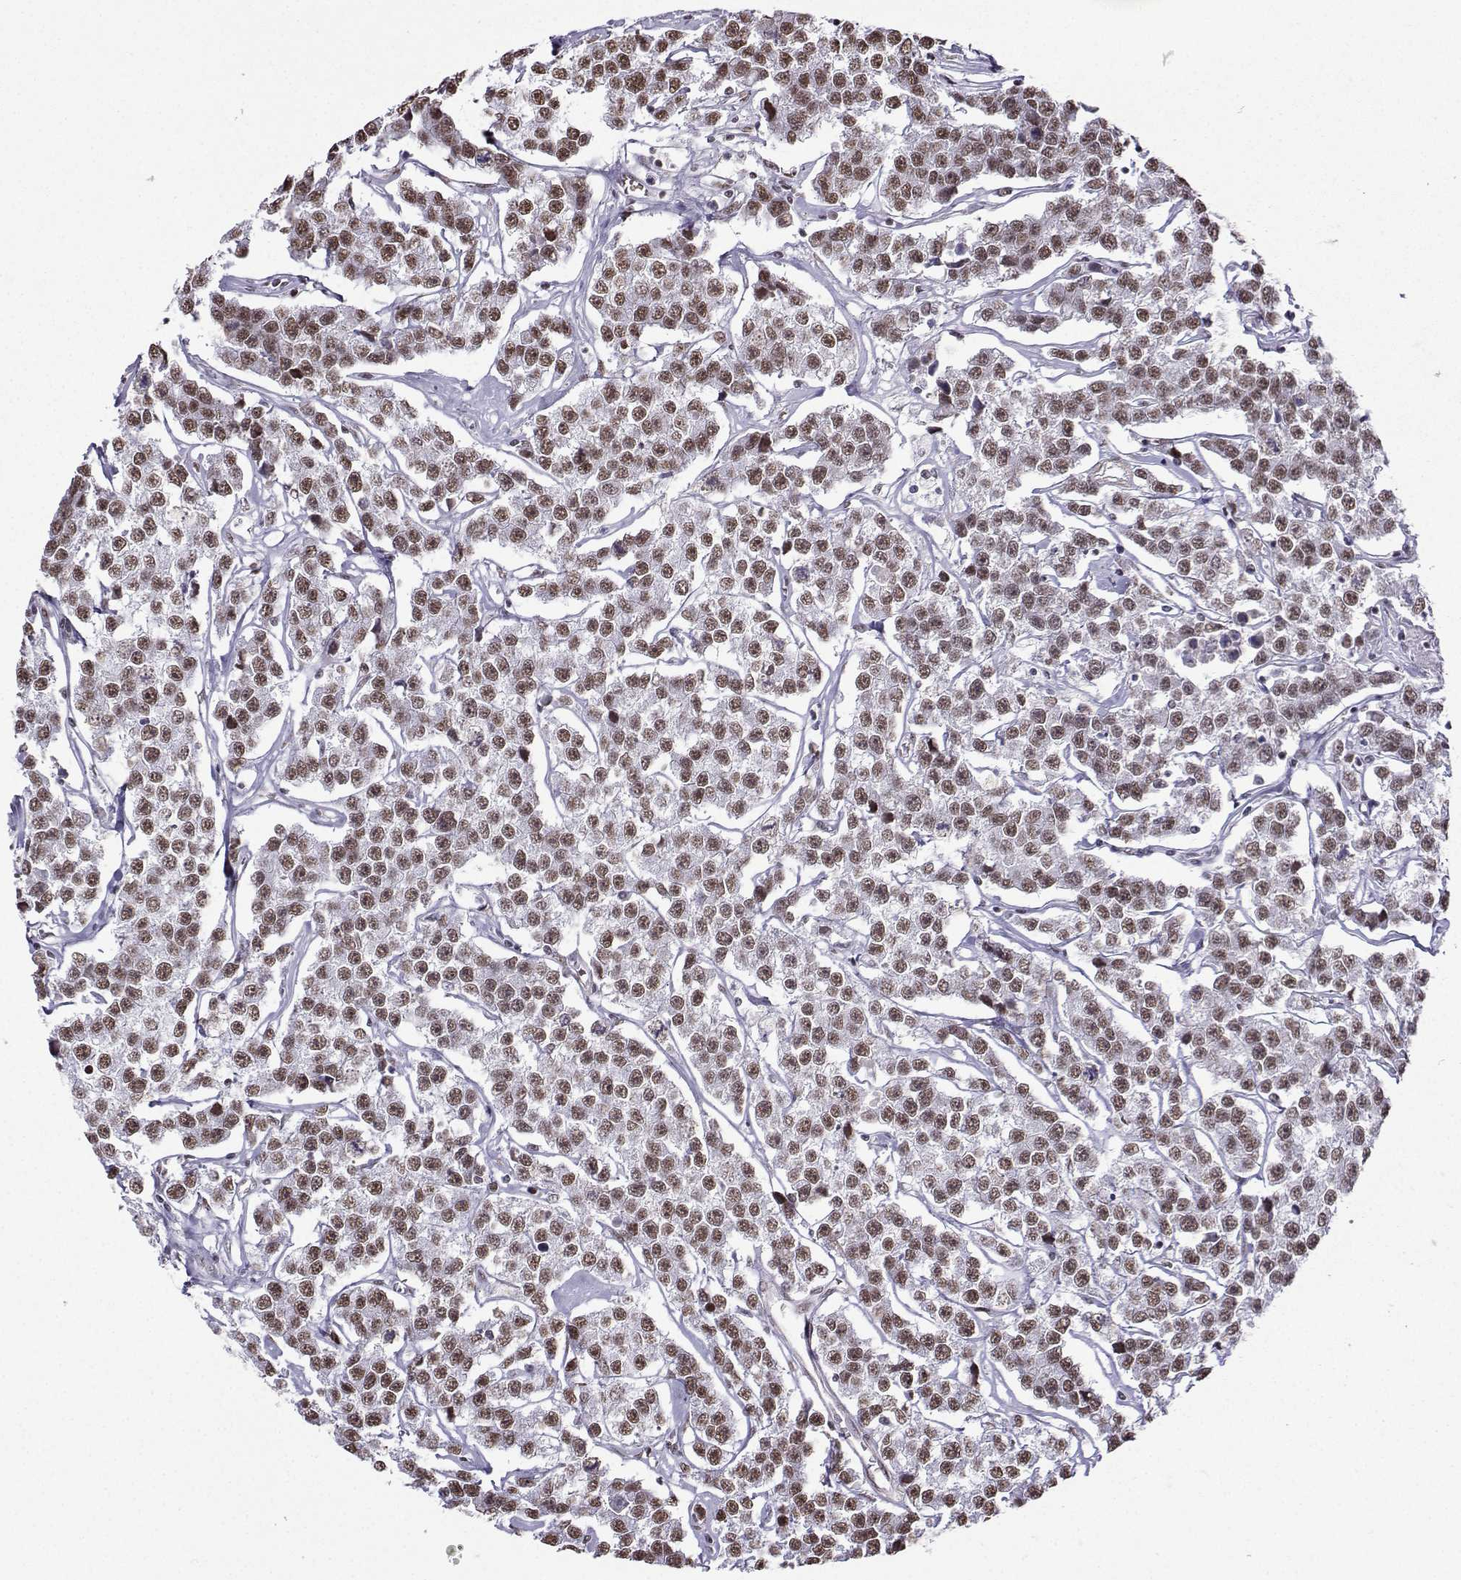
{"staining": {"intensity": "moderate", "quantity": ">75%", "location": "nuclear"}, "tissue": "testis cancer", "cell_type": "Tumor cells", "image_type": "cancer", "snomed": [{"axis": "morphology", "description": "Seminoma, NOS"}, {"axis": "topography", "description": "Testis"}], "caption": "Tumor cells demonstrate medium levels of moderate nuclear expression in about >75% of cells in human seminoma (testis).", "gene": "CCNK", "patient": {"sex": "male", "age": 59}}